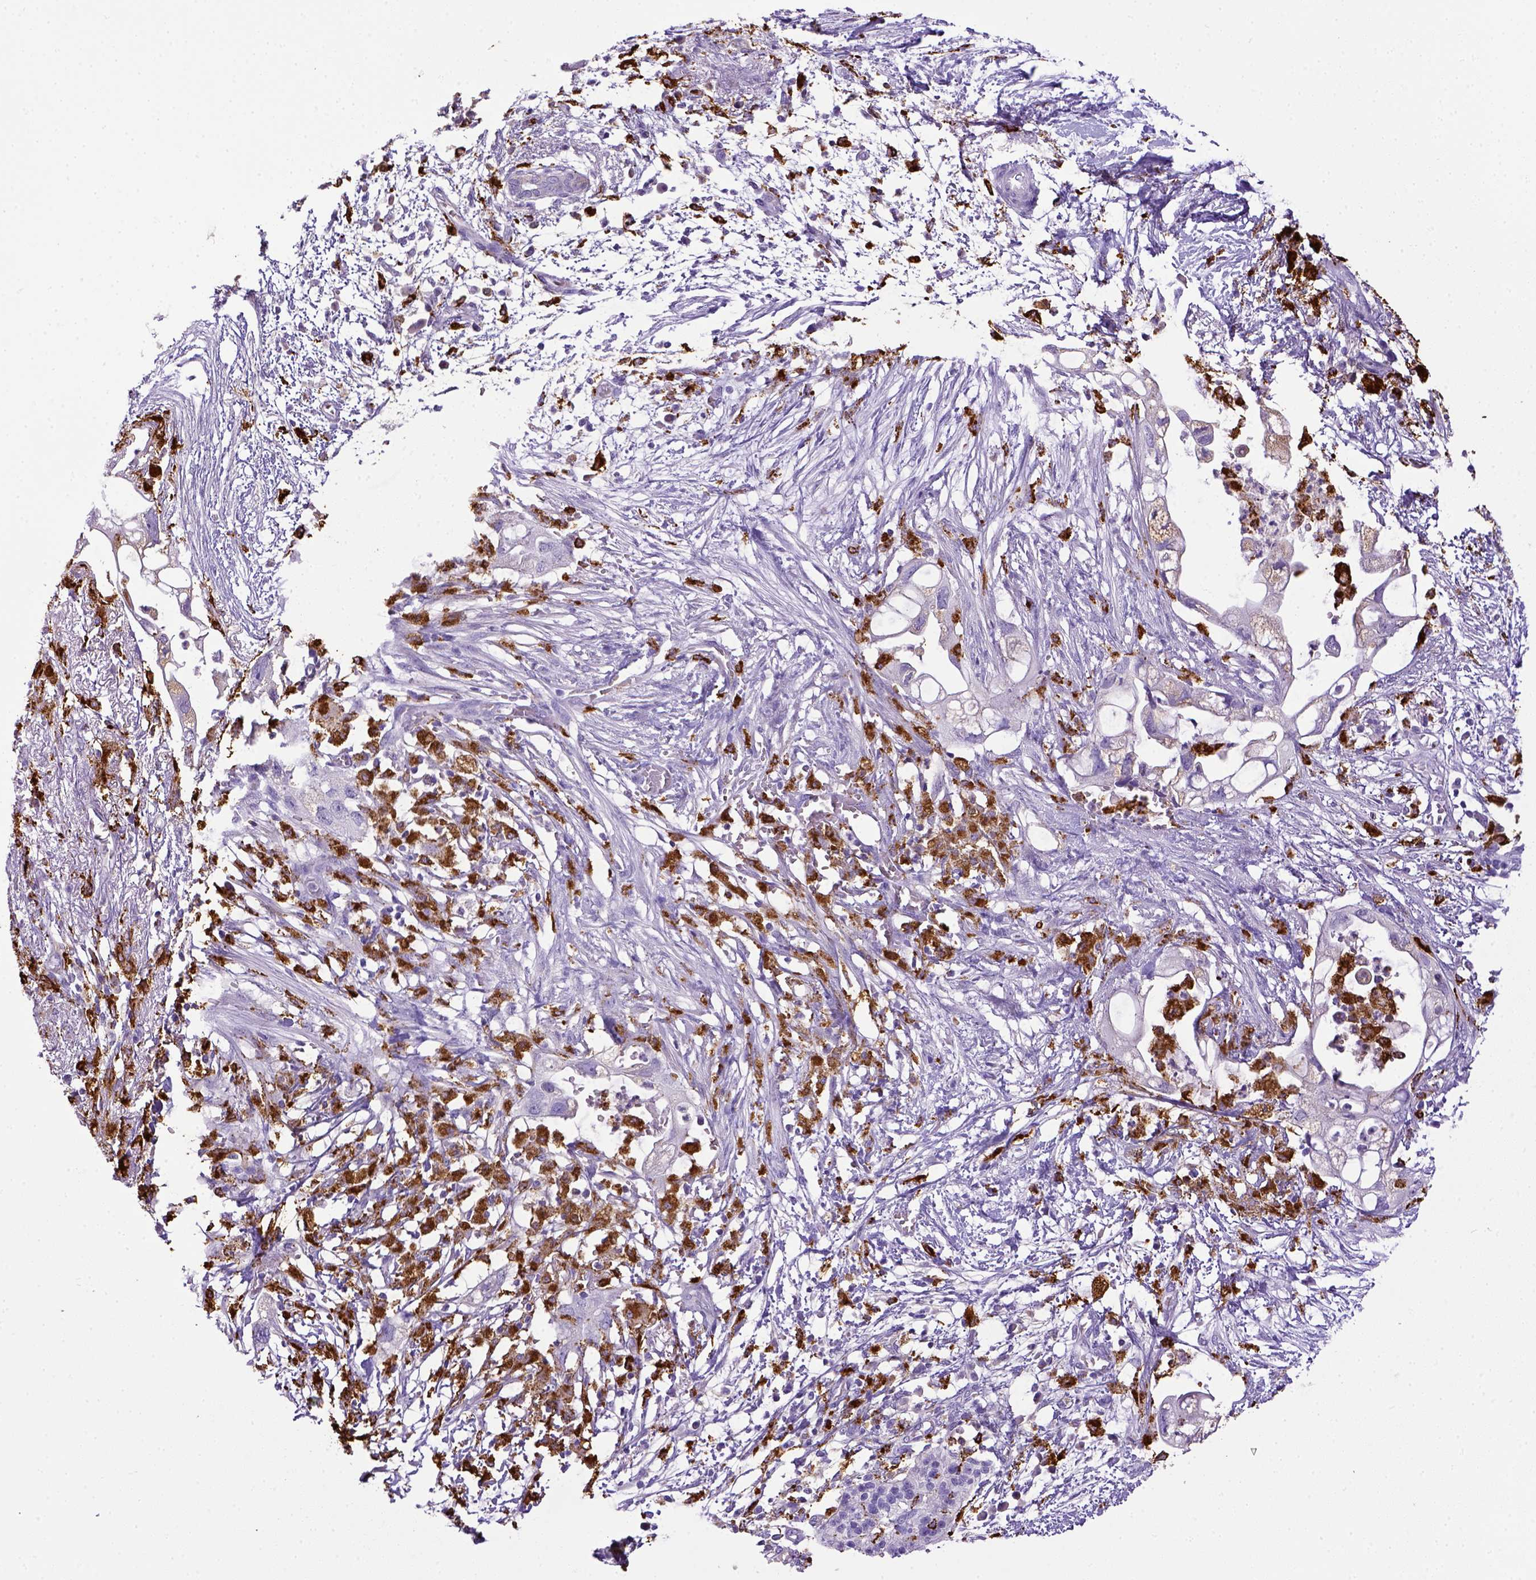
{"staining": {"intensity": "negative", "quantity": "none", "location": "none"}, "tissue": "pancreatic cancer", "cell_type": "Tumor cells", "image_type": "cancer", "snomed": [{"axis": "morphology", "description": "Adenocarcinoma, NOS"}, {"axis": "topography", "description": "Pancreas"}], "caption": "An immunohistochemistry micrograph of adenocarcinoma (pancreatic) is shown. There is no staining in tumor cells of adenocarcinoma (pancreatic).", "gene": "CD68", "patient": {"sex": "female", "age": 72}}